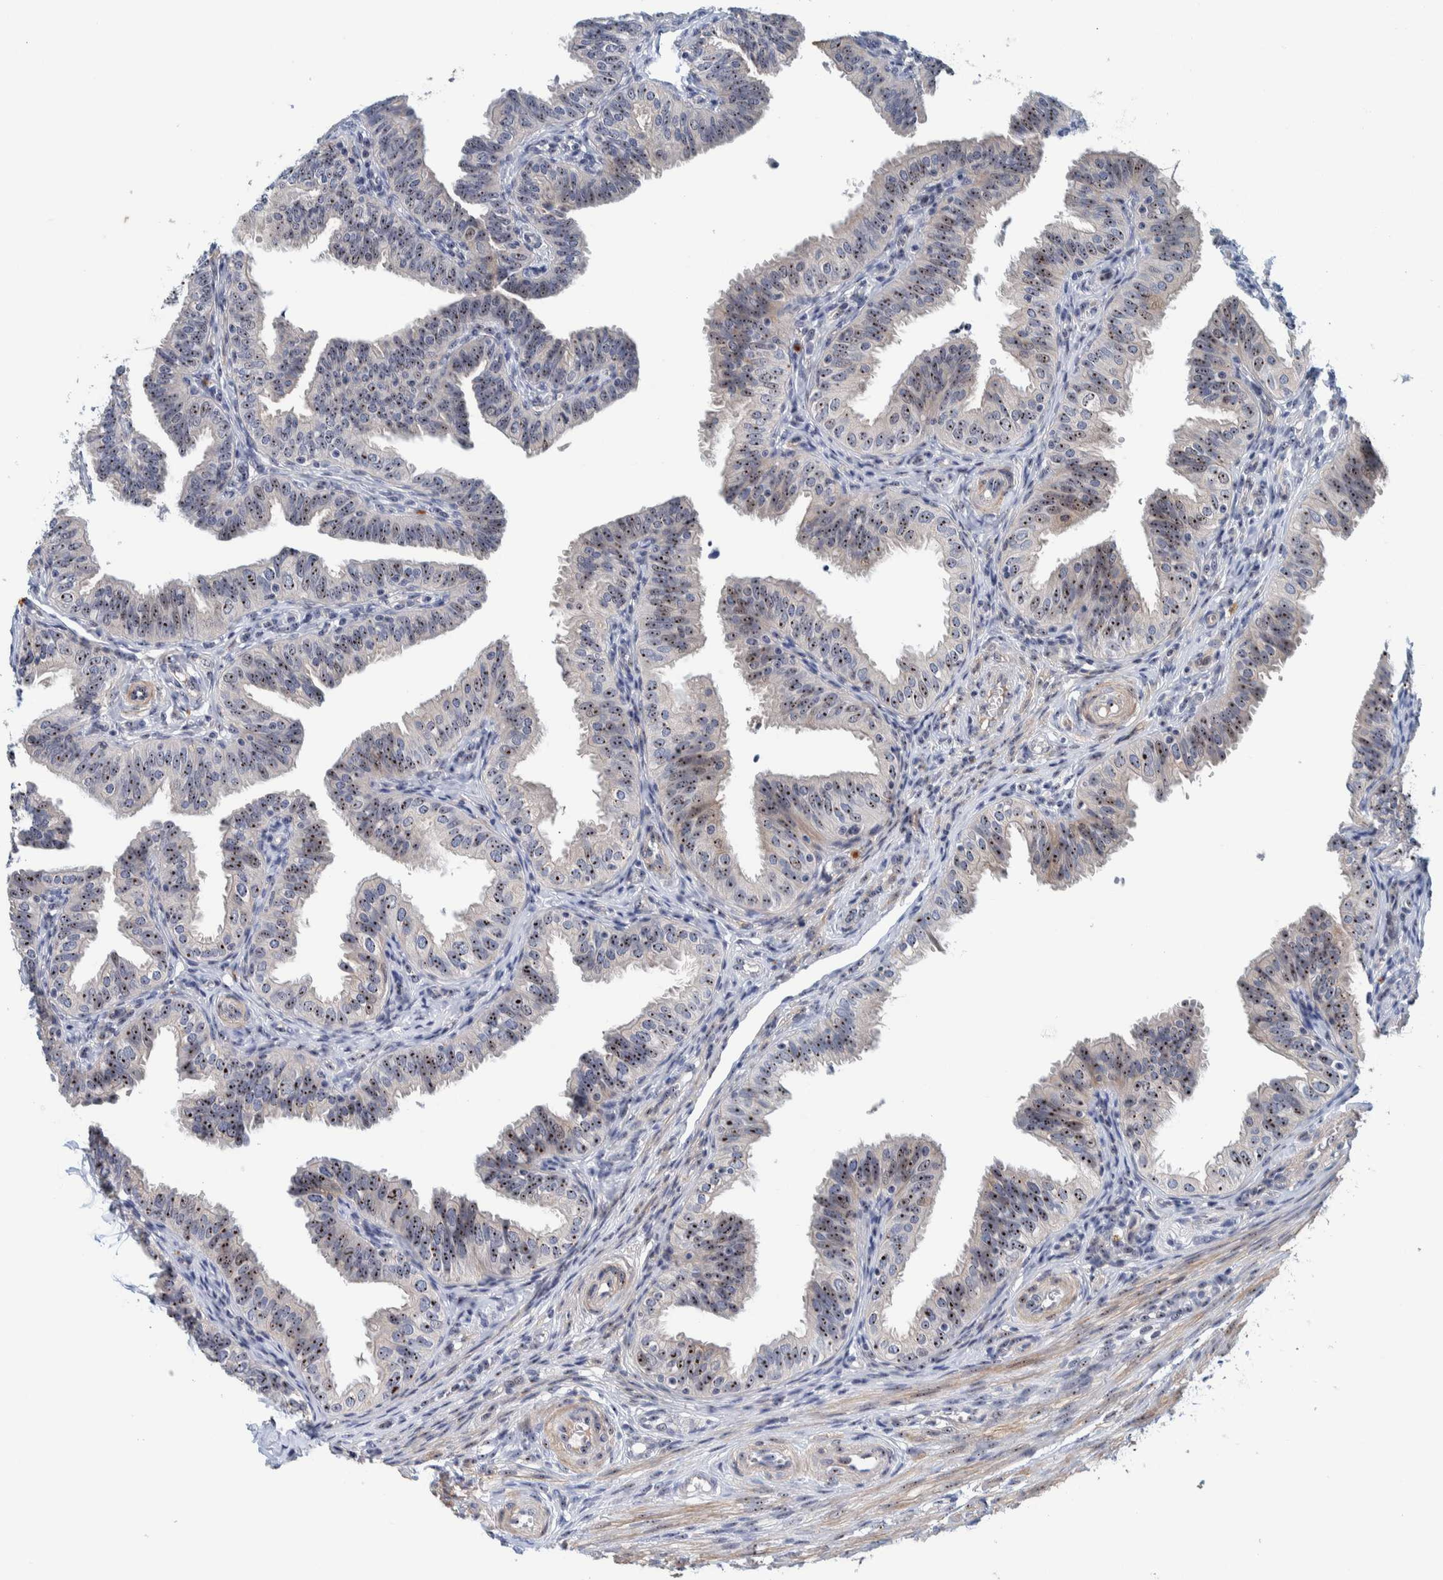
{"staining": {"intensity": "strong", "quantity": ">75%", "location": "nuclear"}, "tissue": "fallopian tube", "cell_type": "Glandular cells", "image_type": "normal", "snomed": [{"axis": "morphology", "description": "Normal tissue, NOS"}, {"axis": "topography", "description": "Fallopian tube"}], "caption": "This is an image of immunohistochemistry (IHC) staining of normal fallopian tube, which shows strong staining in the nuclear of glandular cells.", "gene": "NOL11", "patient": {"sex": "female", "age": 35}}